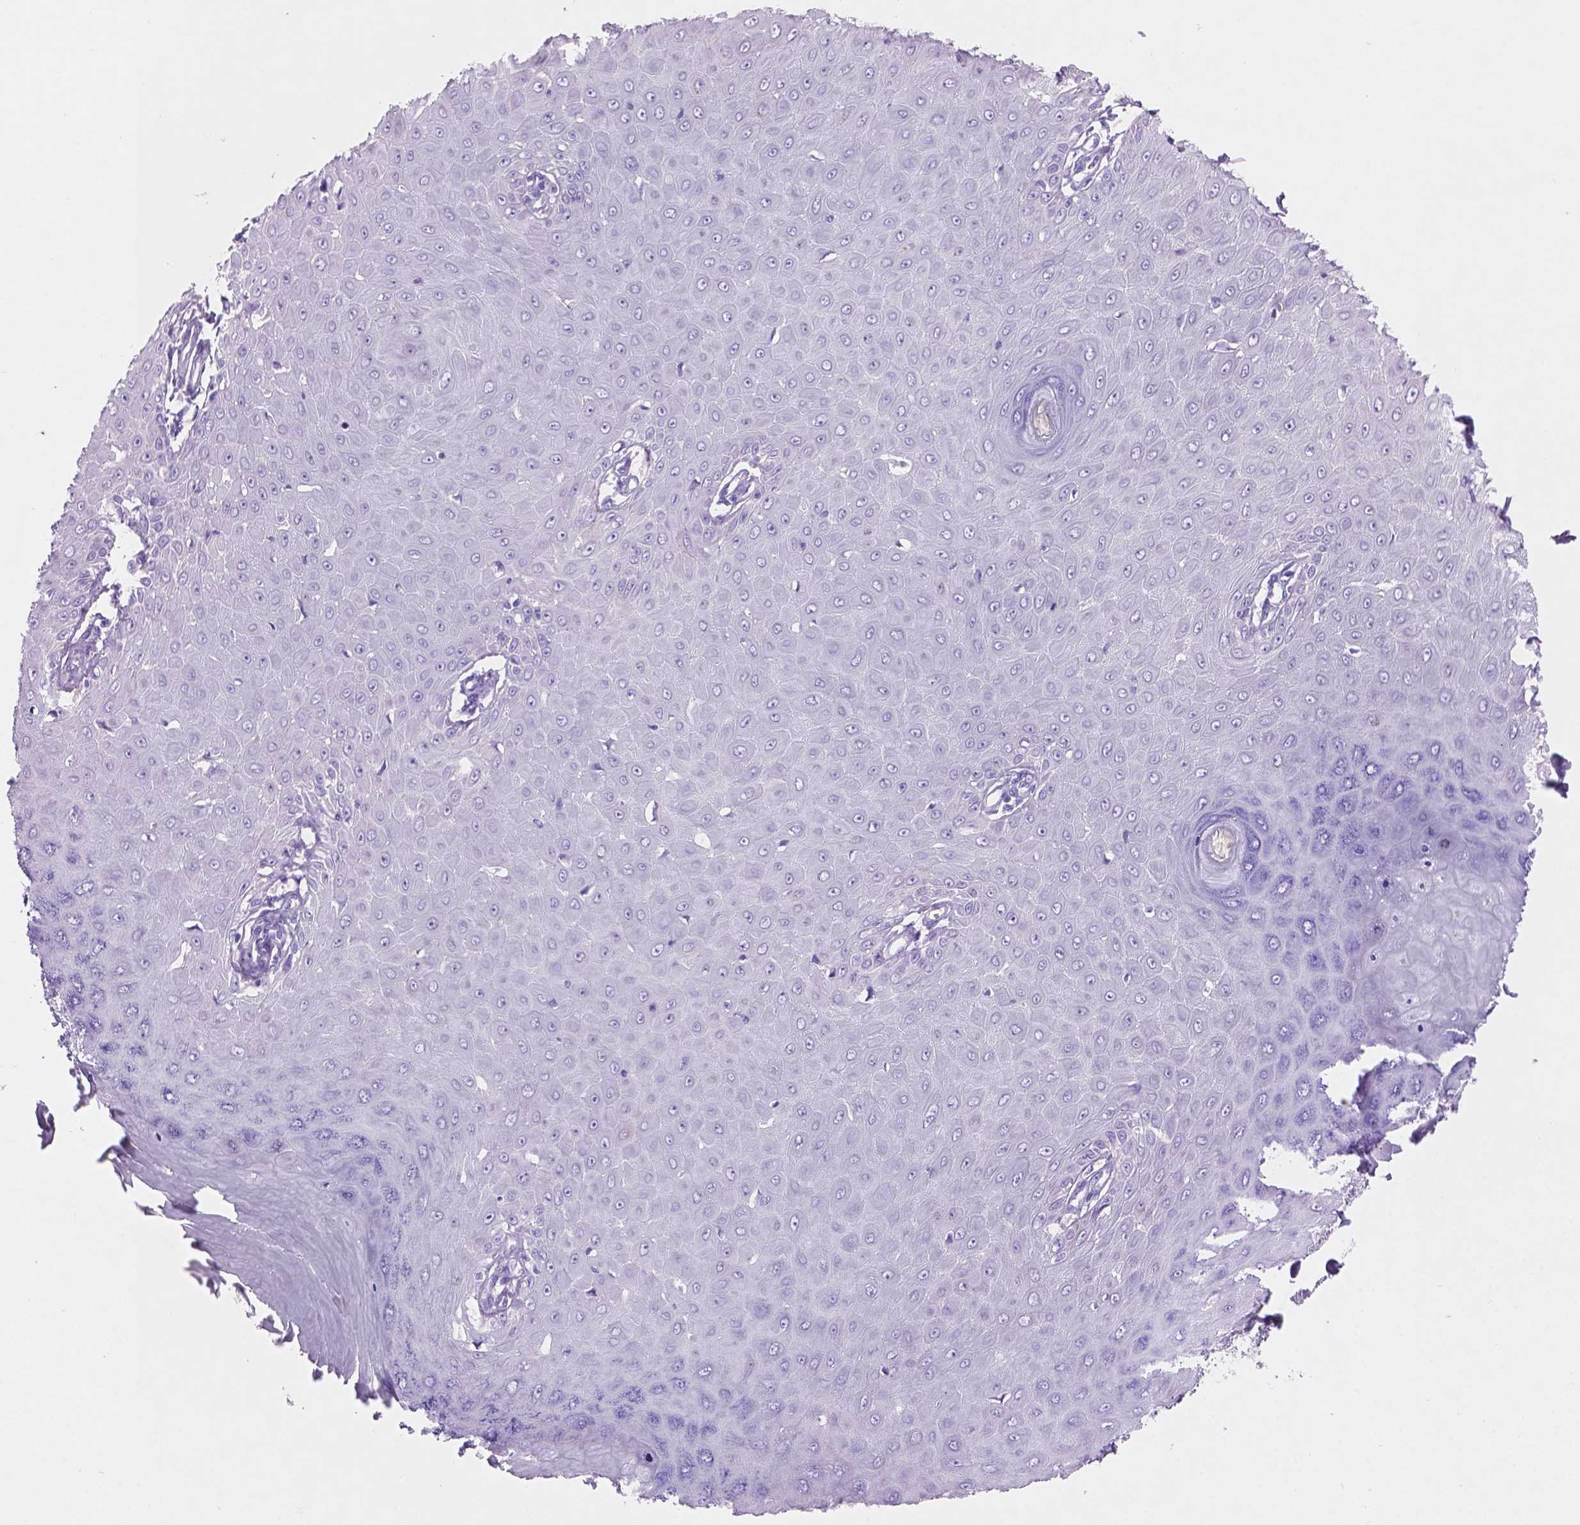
{"staining": {"intensity": "negative", "quantity": "none", "location": "none"}, "tissue": "skin cancer", "cell_type": "Tumor cells", "image_type": "cancer", "snomed": [{"axis": "morphology", "description": "Squamous cell carcinoma, NOS"}, {"axis": "topography", "description": "Skin"}], "caption": "Tumor cells show no significant protein staining in skin cancer (squamous cell carcinoma). The staining is performed using DAB (3,3'-diaminobenzidine) brown chromogen with nuclei counter-stained in using hematoxylin.", "gene": "POU4F1", "patient": {"sex": "male", "age": 70}}